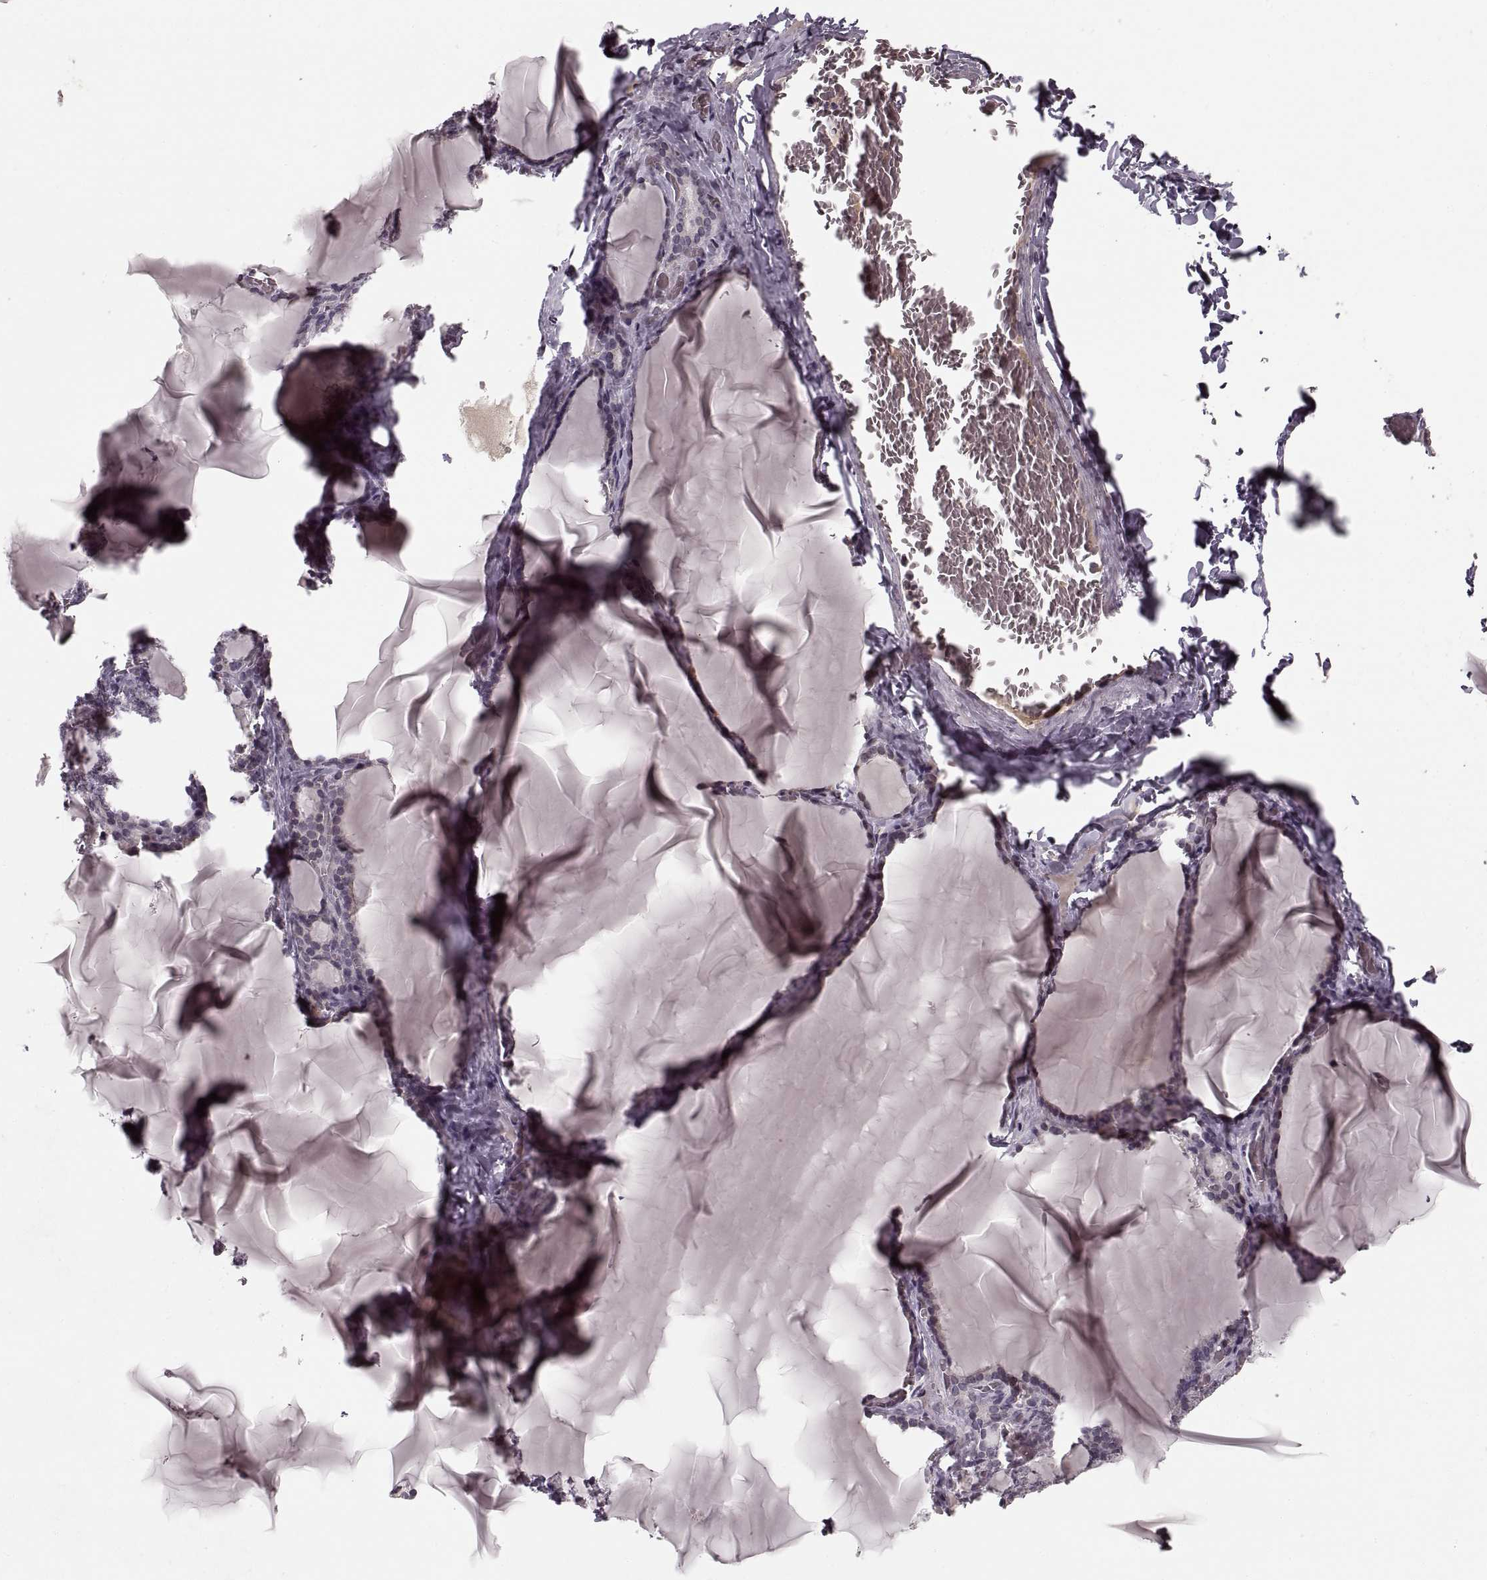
{"staining": {"intensity": "negative", "quantity": "none", "location": "none"}, "tissue": "thyroid gland", "cell_type": "Glandular cells", "image_type": "normal", "snomed": [{"axis": "morphology", "description": "Normal tissue, NOS"}, {"axis": "morphology", "description": "Hyperplasia, NOS"}, {"axis": "topography", "description": "Thyroid gland"}], "caption": "There is no significant positivity in glandular cells of thyroid gland.", "gene": "ASIC3", "patient": {"sex": "female", "age": 27}}